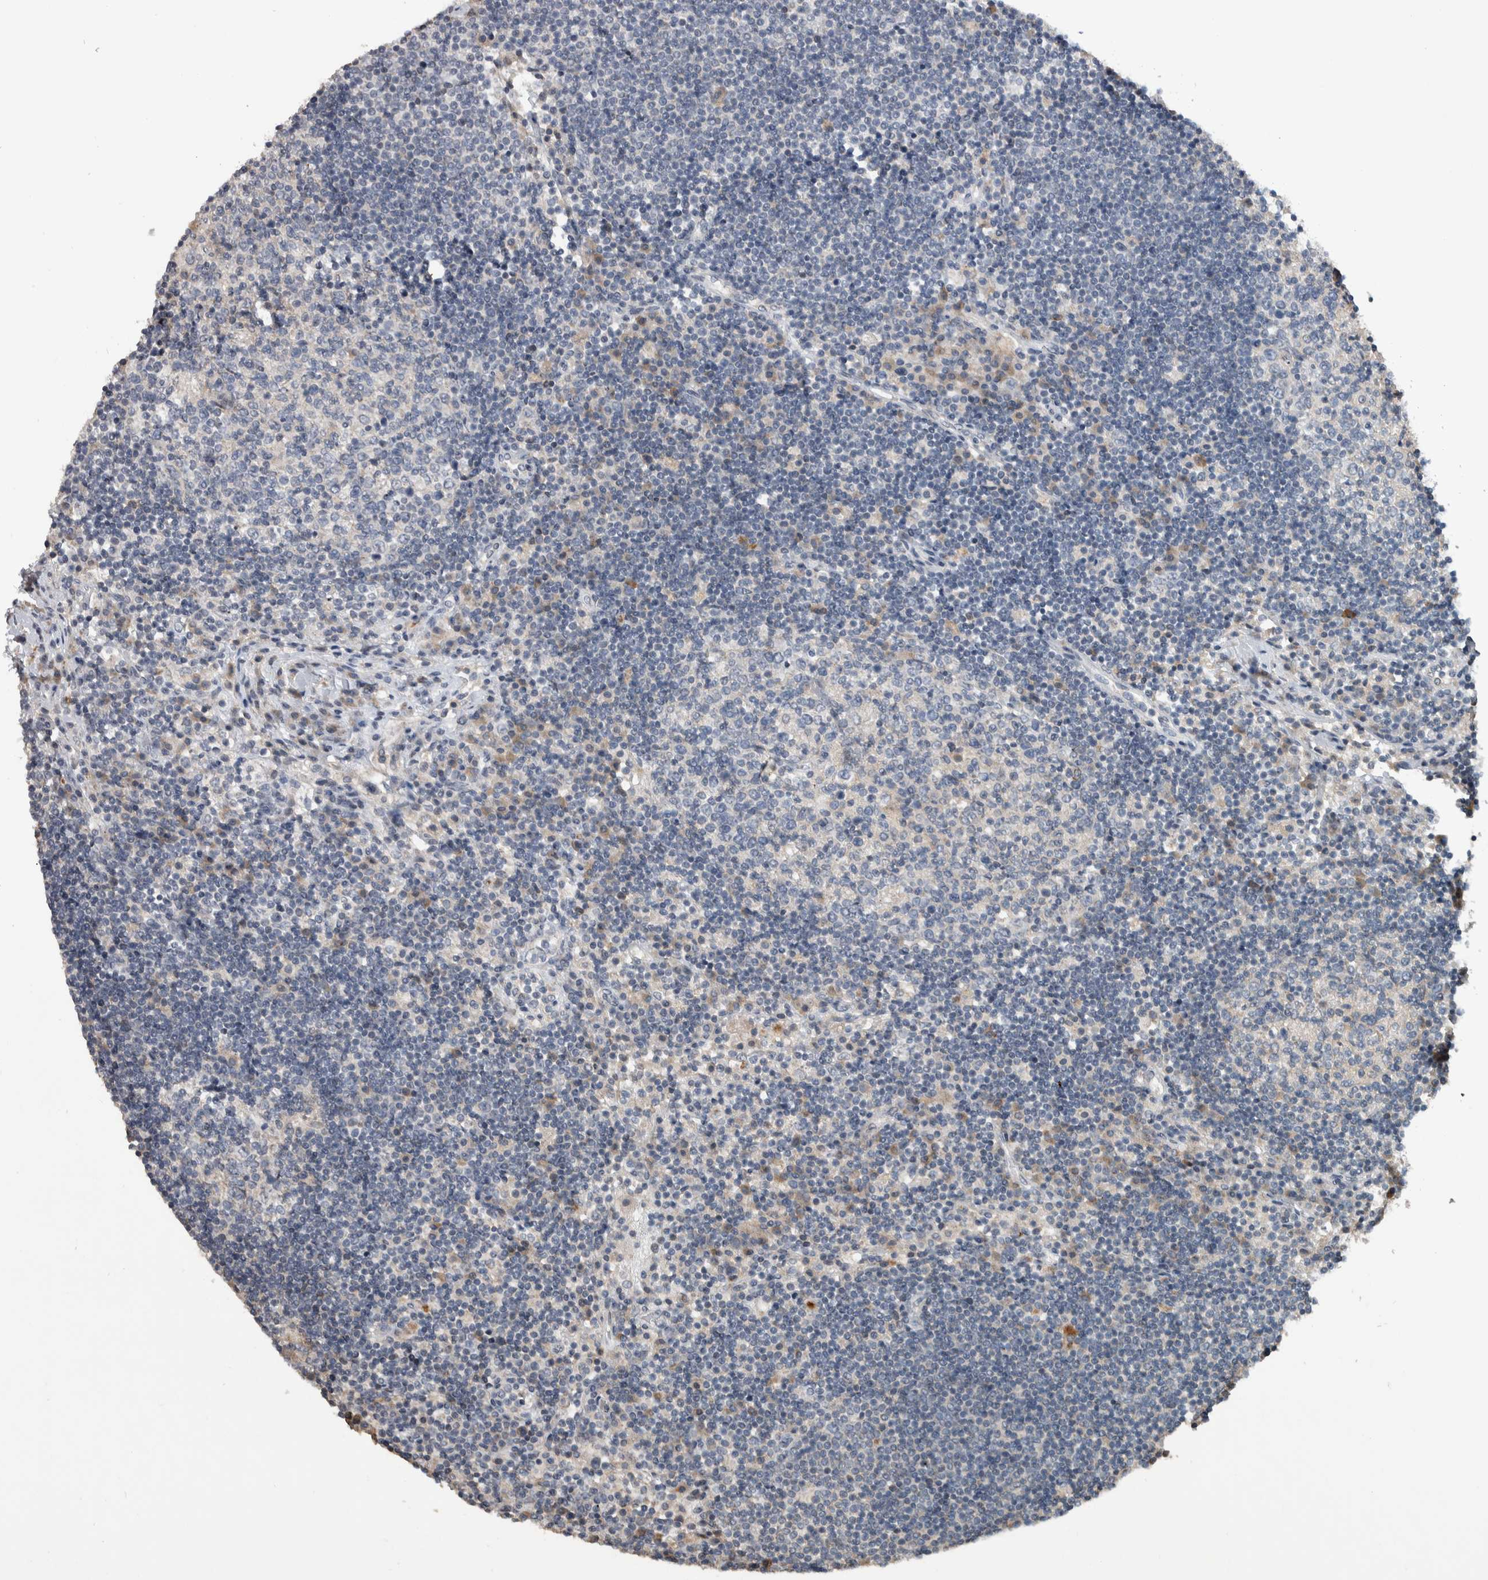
{"staining": {"intensity": "negative", "quantity": "none", "location": "none"}, "tissue": "lymph node", "cell_type": "Germinal center cells", "image_type": "normal", "snomed": [{"axis": "morphology", "description": "Normal tissue, NOS"}, {"axis": "topography", "description": "Lymph node"}], "caption": "Lymph node was stained to show a protein in brown. There is no significant positivity in germinal center cells. (IHC, brightfield microscopy, high magnification).", "gene": "FAM83G", "patient": {"sex": "female", "age": 53}}